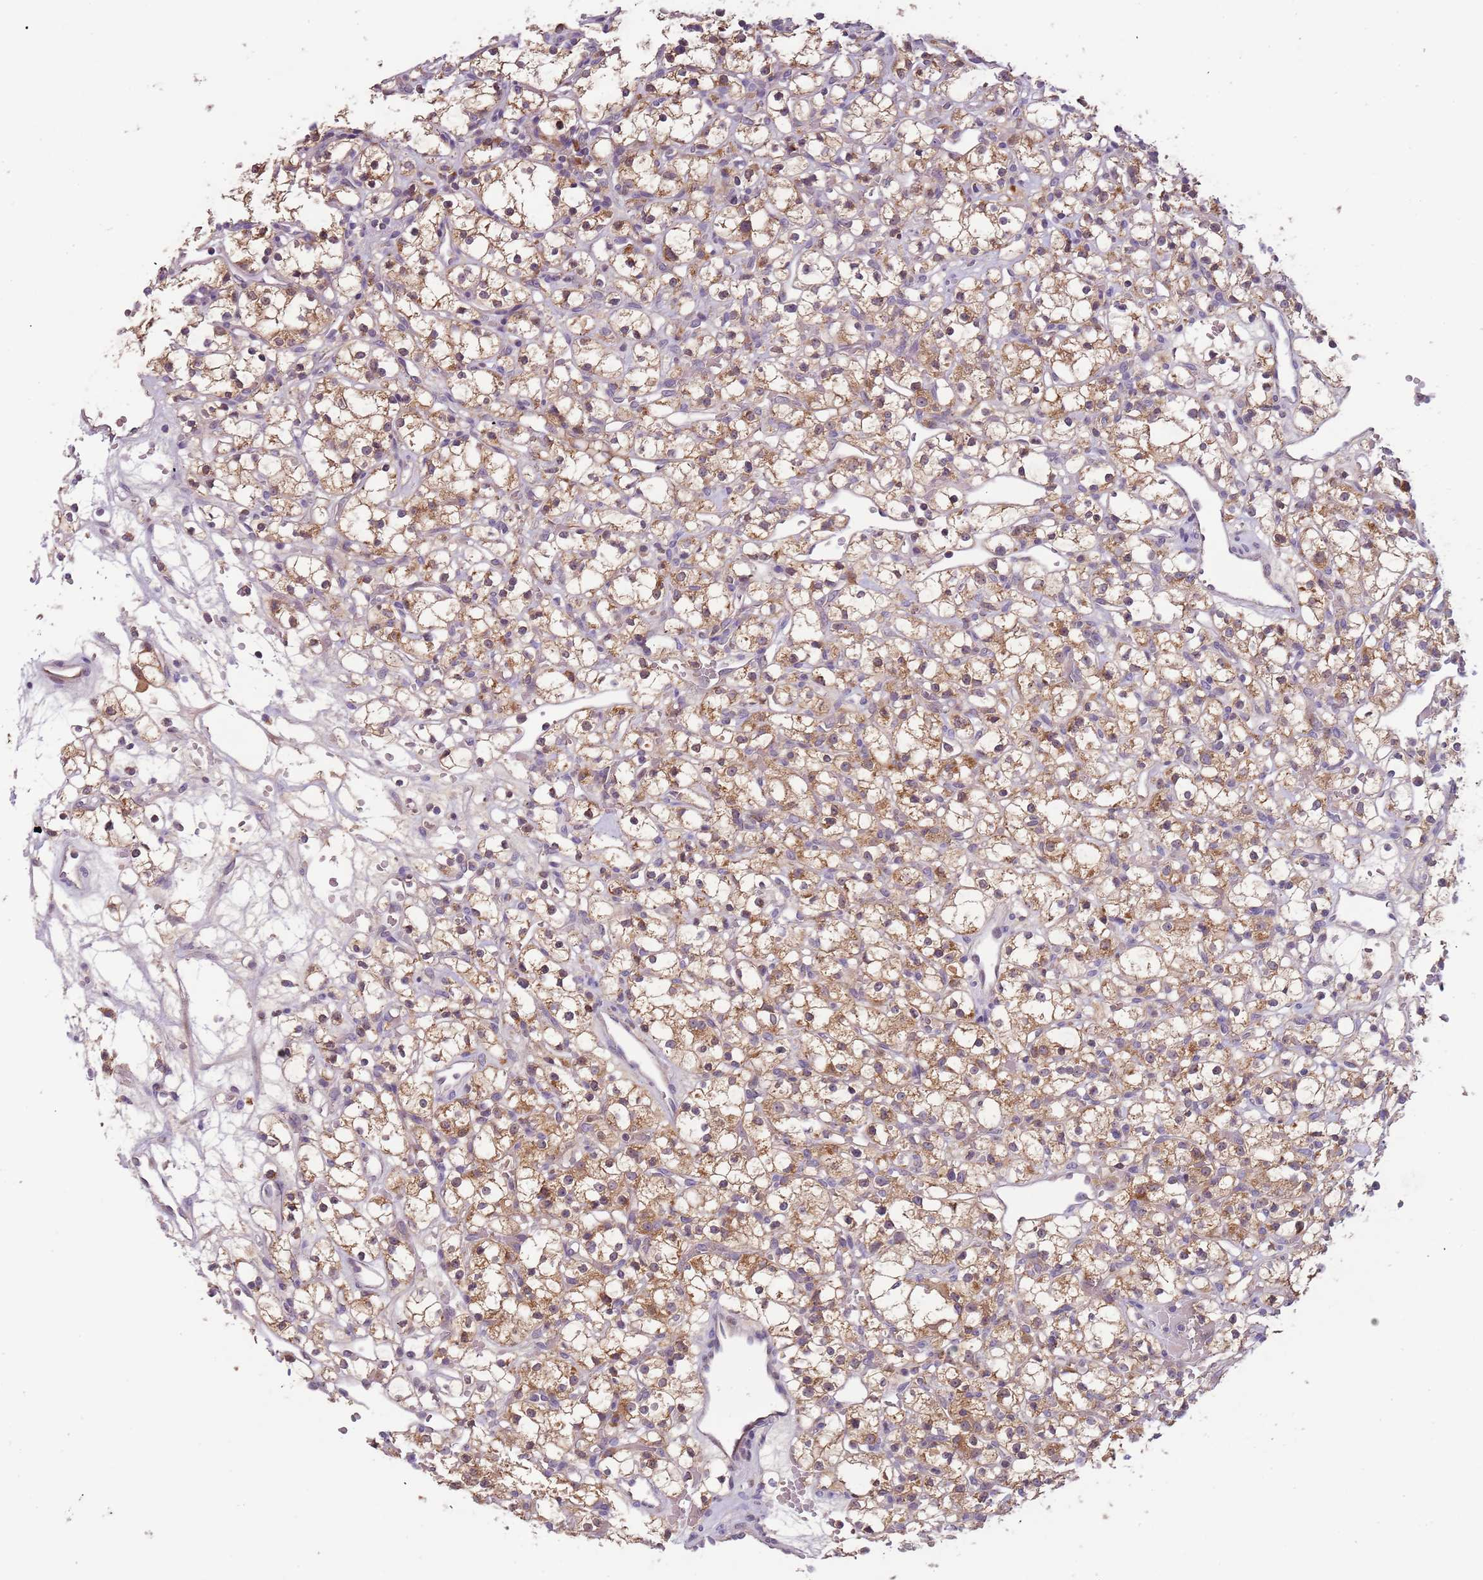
{"staining": {"intensity": "moderate", "quantity": "25%-75%", "location": "cytoplasmic/membranous"}, "tissue": "renal cancer", "cell_type": "Tumor cells", "image_type": "cancer", "snomed": [{"axis": "morphology", "description": "Adenocarcinoma, NOS"}, {"axis": "topography", "description": "Kidney"}], "caption": "Immunohistochemical staining of renal cancer (adenocarcinoma) displays medium levels of moderate cytoplasmic/membranous expression in approximately 25%-75% of tumor cells. (IHC, brightfield microscopy, high magnification).", "gene": "FECH", "patient": {"sex": "female", "age": 59}}